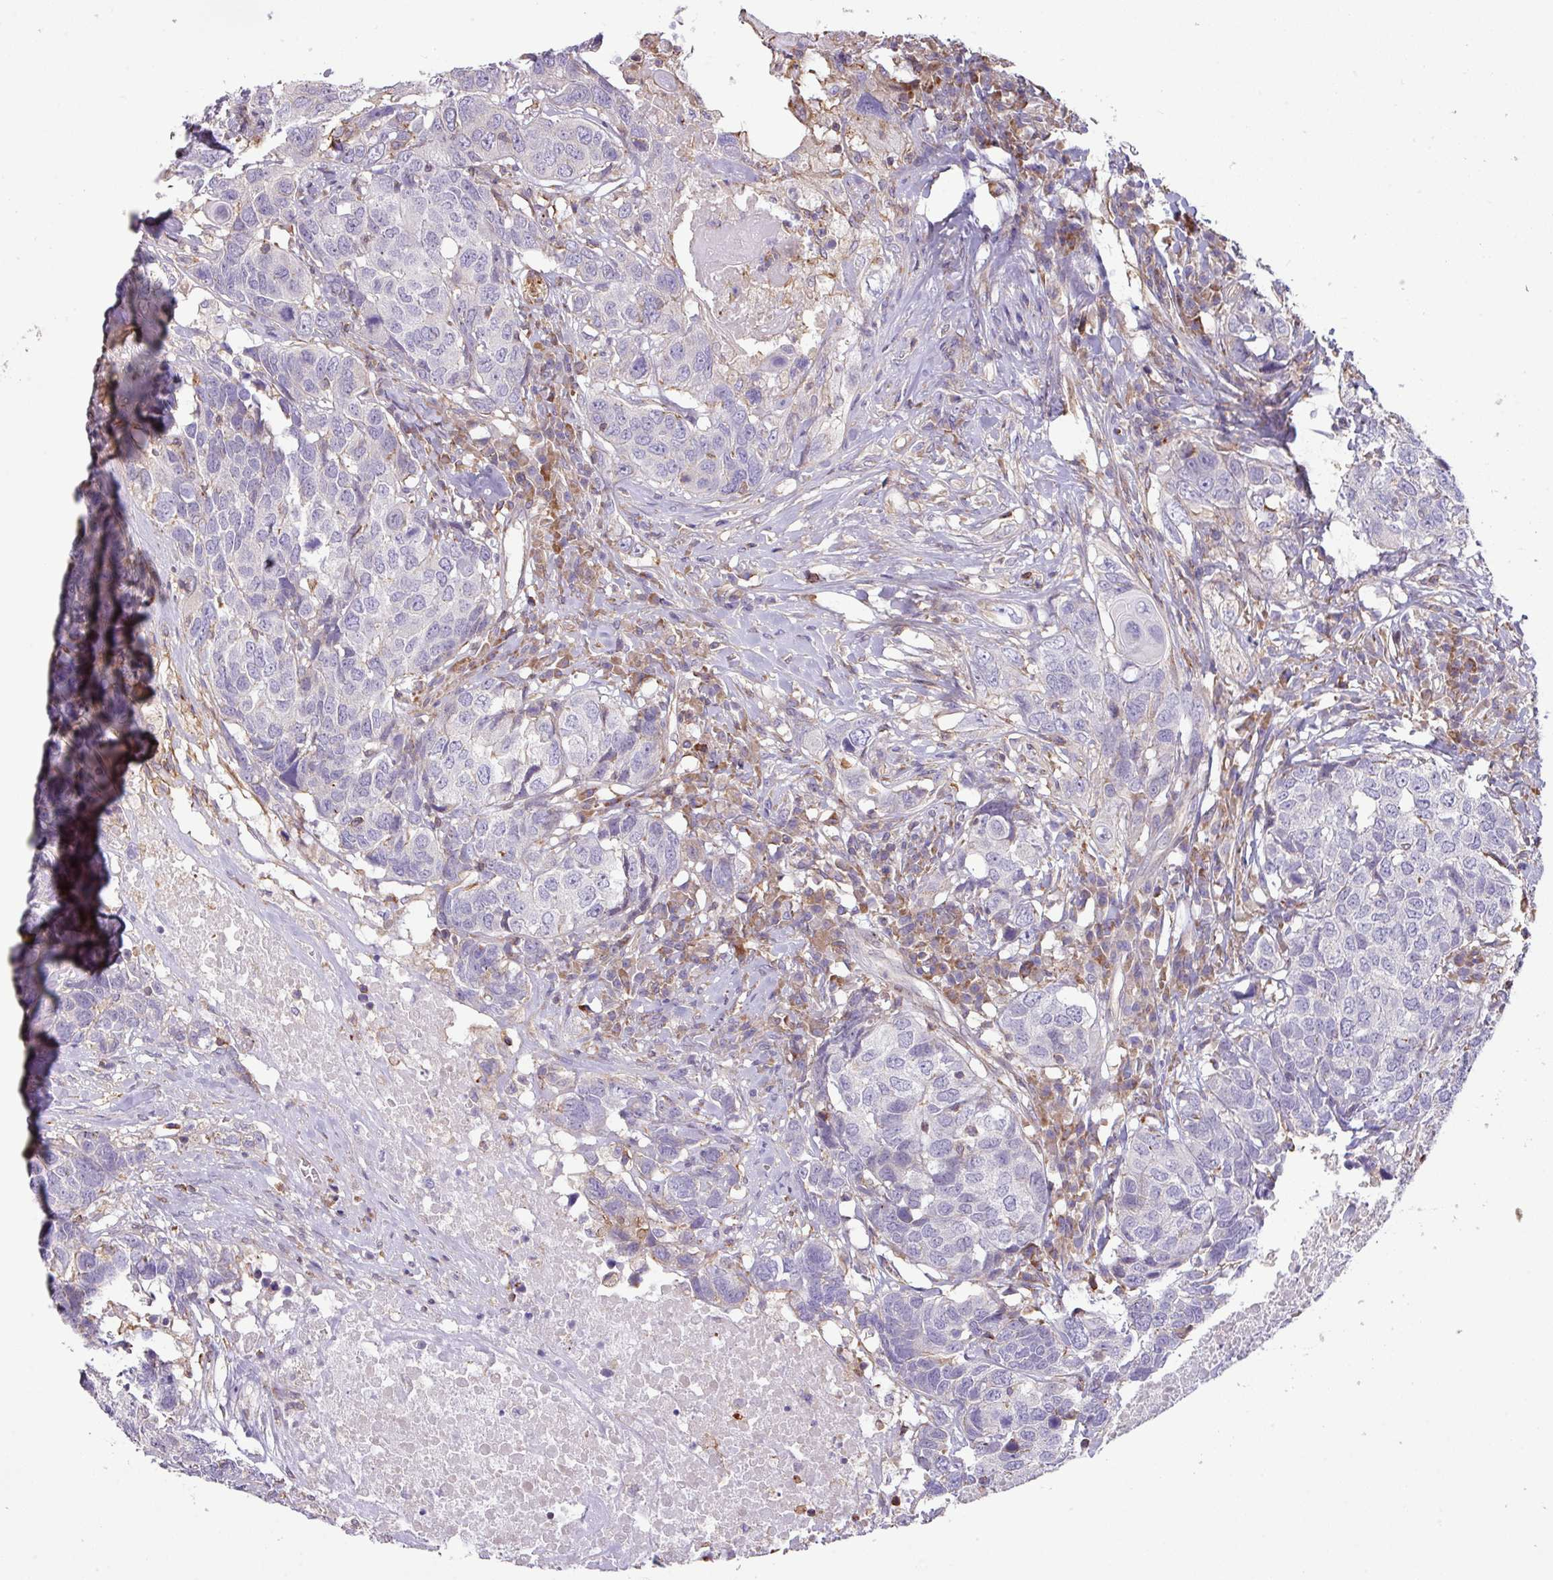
{"staining": {"intensity": "negative", "quantity": "none", "location": "none"}, "tissue": "head and neck cancer", "cell_type": "Tumor cells", "image_type": "cancer", "snomed": [{"axis": "morphology", "description": "Squamous cell carcinoma, NOS"}, {"axis": "topography", "description": "Head-Neck"}], "caption": "This is a micrograph of IHC staining of head and neck squamous cell carcinoma, which shows no expression in tumor cells.", "gene": "LRRC41", "patient": {"sex": "male", "age": 66}}